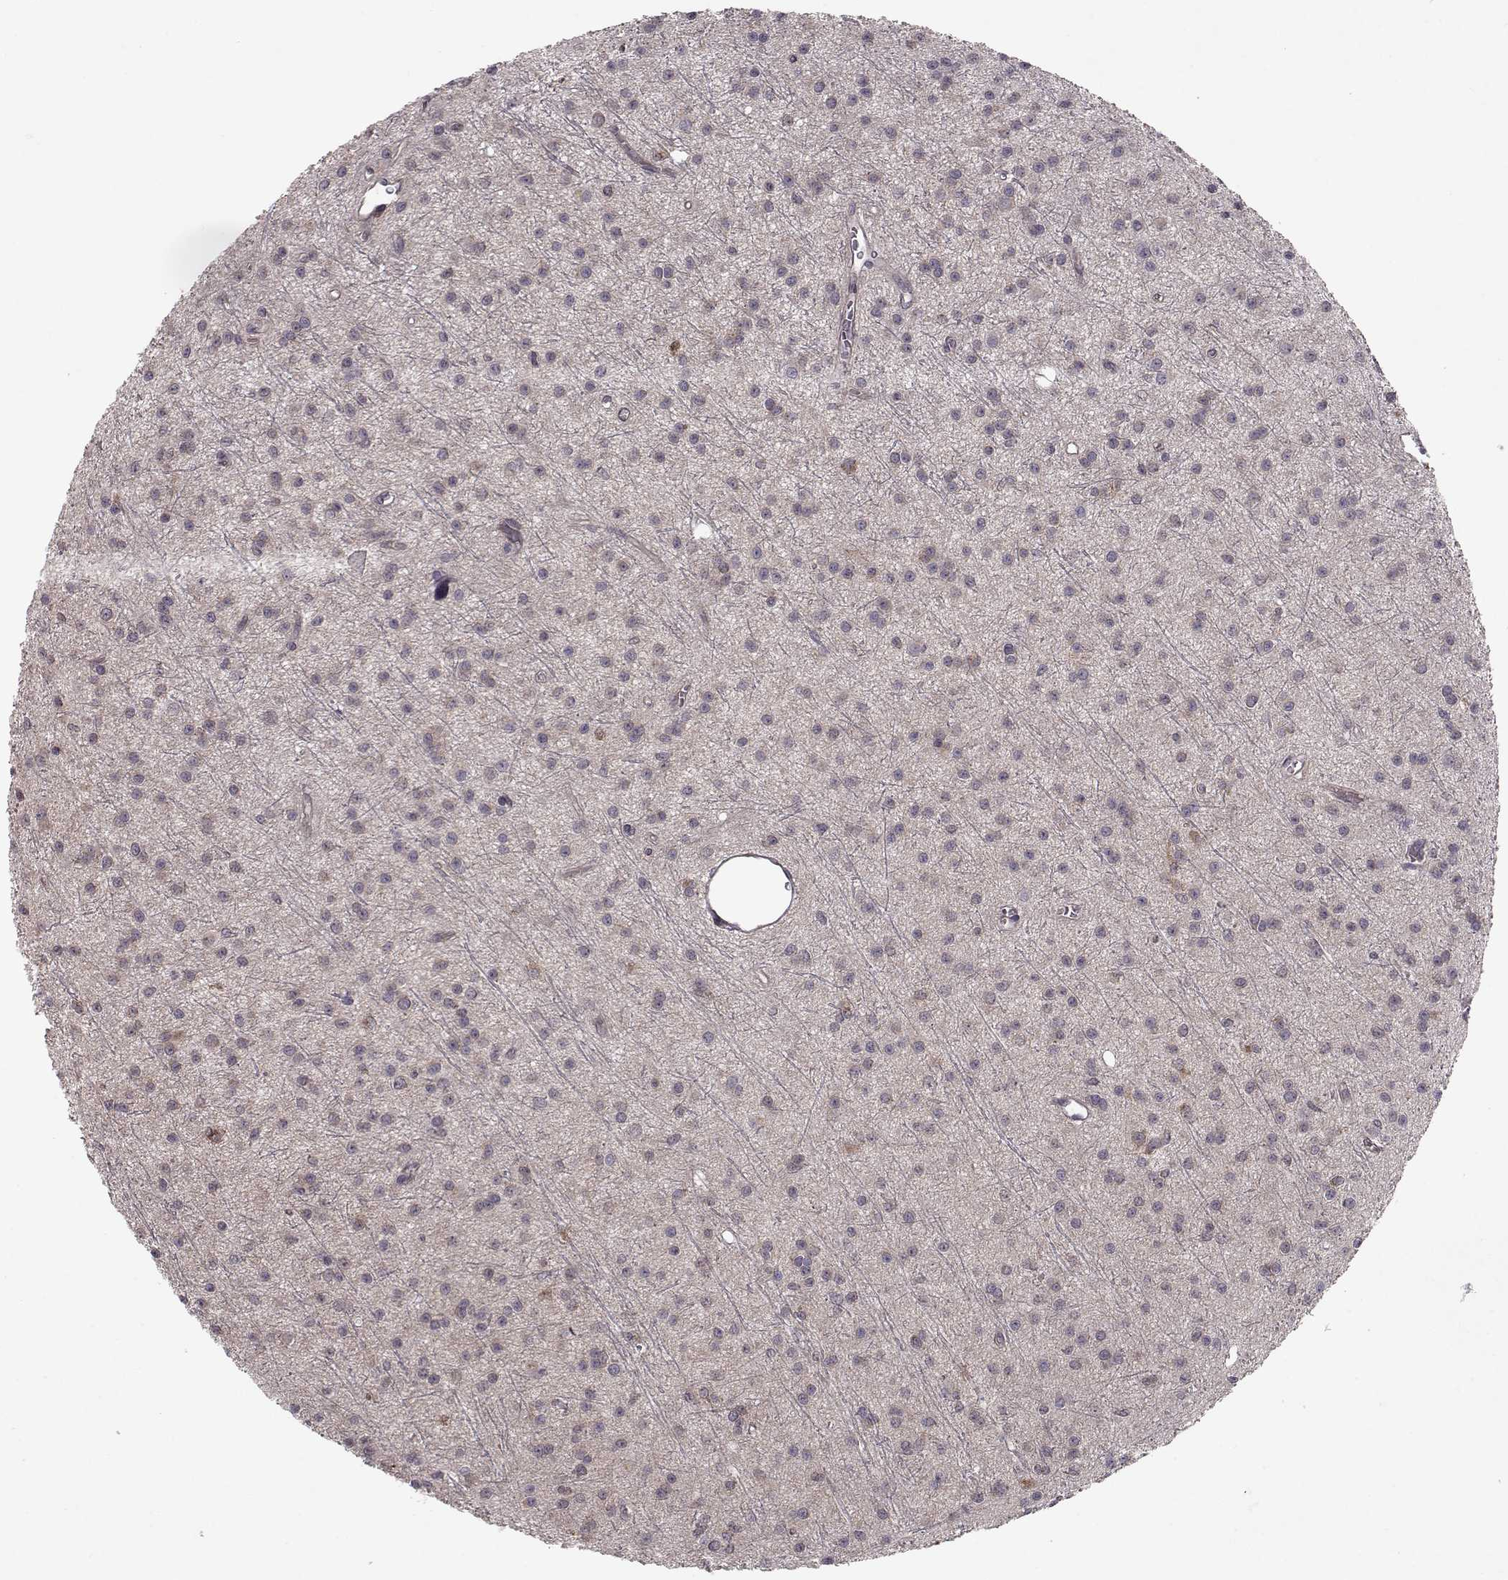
{"staining": {"intensity": "negative", "quantity": "none", "location": "none"}, "tissue": "glioma", "cell_type": "Tumor cells", "image_type": "cancer", "snomed": [{"axis": "morphology", "description": "Glioma, malignant, Low grade"}, {"axis": "topography", "description": "Brain"}], "caption": "IHC of glioma exhibits no expression in tumor cells.", "gene": "RANBP1", "patient": {"sex": "male", "age": 27}}